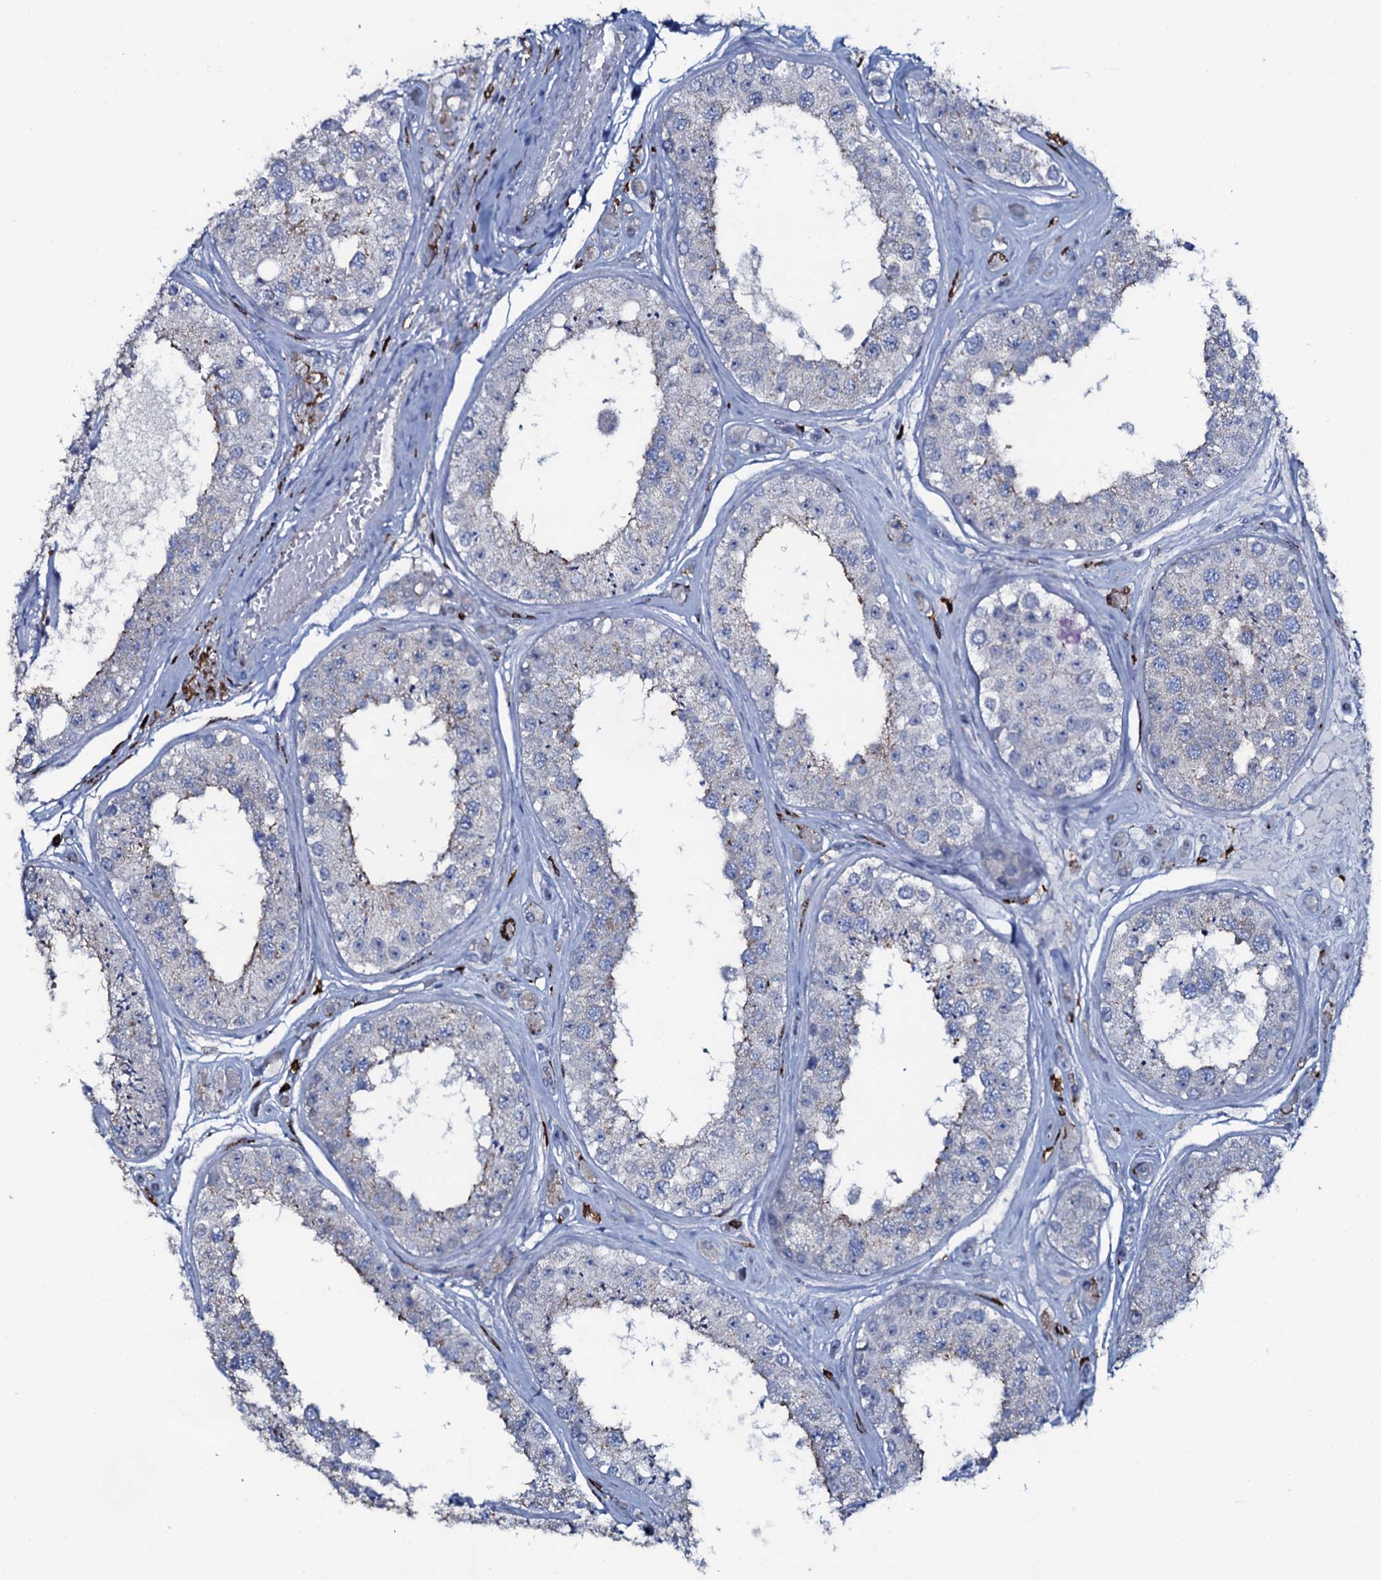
{"staining": {"intensity": "moderate", "quantity": "<25%", "location": "cytoplasmic/membranous"}, "tissue": "testis", "cell_type": "Cells in seminiferous ducts", "image_type": "normal", "snomed": [{"axis": "morphology", "description": "Normal tissue, NOS"}, {"axis": "topography", "description": "Testis"}], "caption": "The image demonstrates a brown stain indicating the presence of a protein in the cytoplasmic/membranous of cells in seminiferous ducts in testis. The staining is performed using DAB (3,3'-diaminobenzidine) brown chromogen to label protein expression. The nuclei are counter-stained blue using hematoxylin.", "gene": "OSBPL2", "patient": {"sex": "male", "age": 25}}